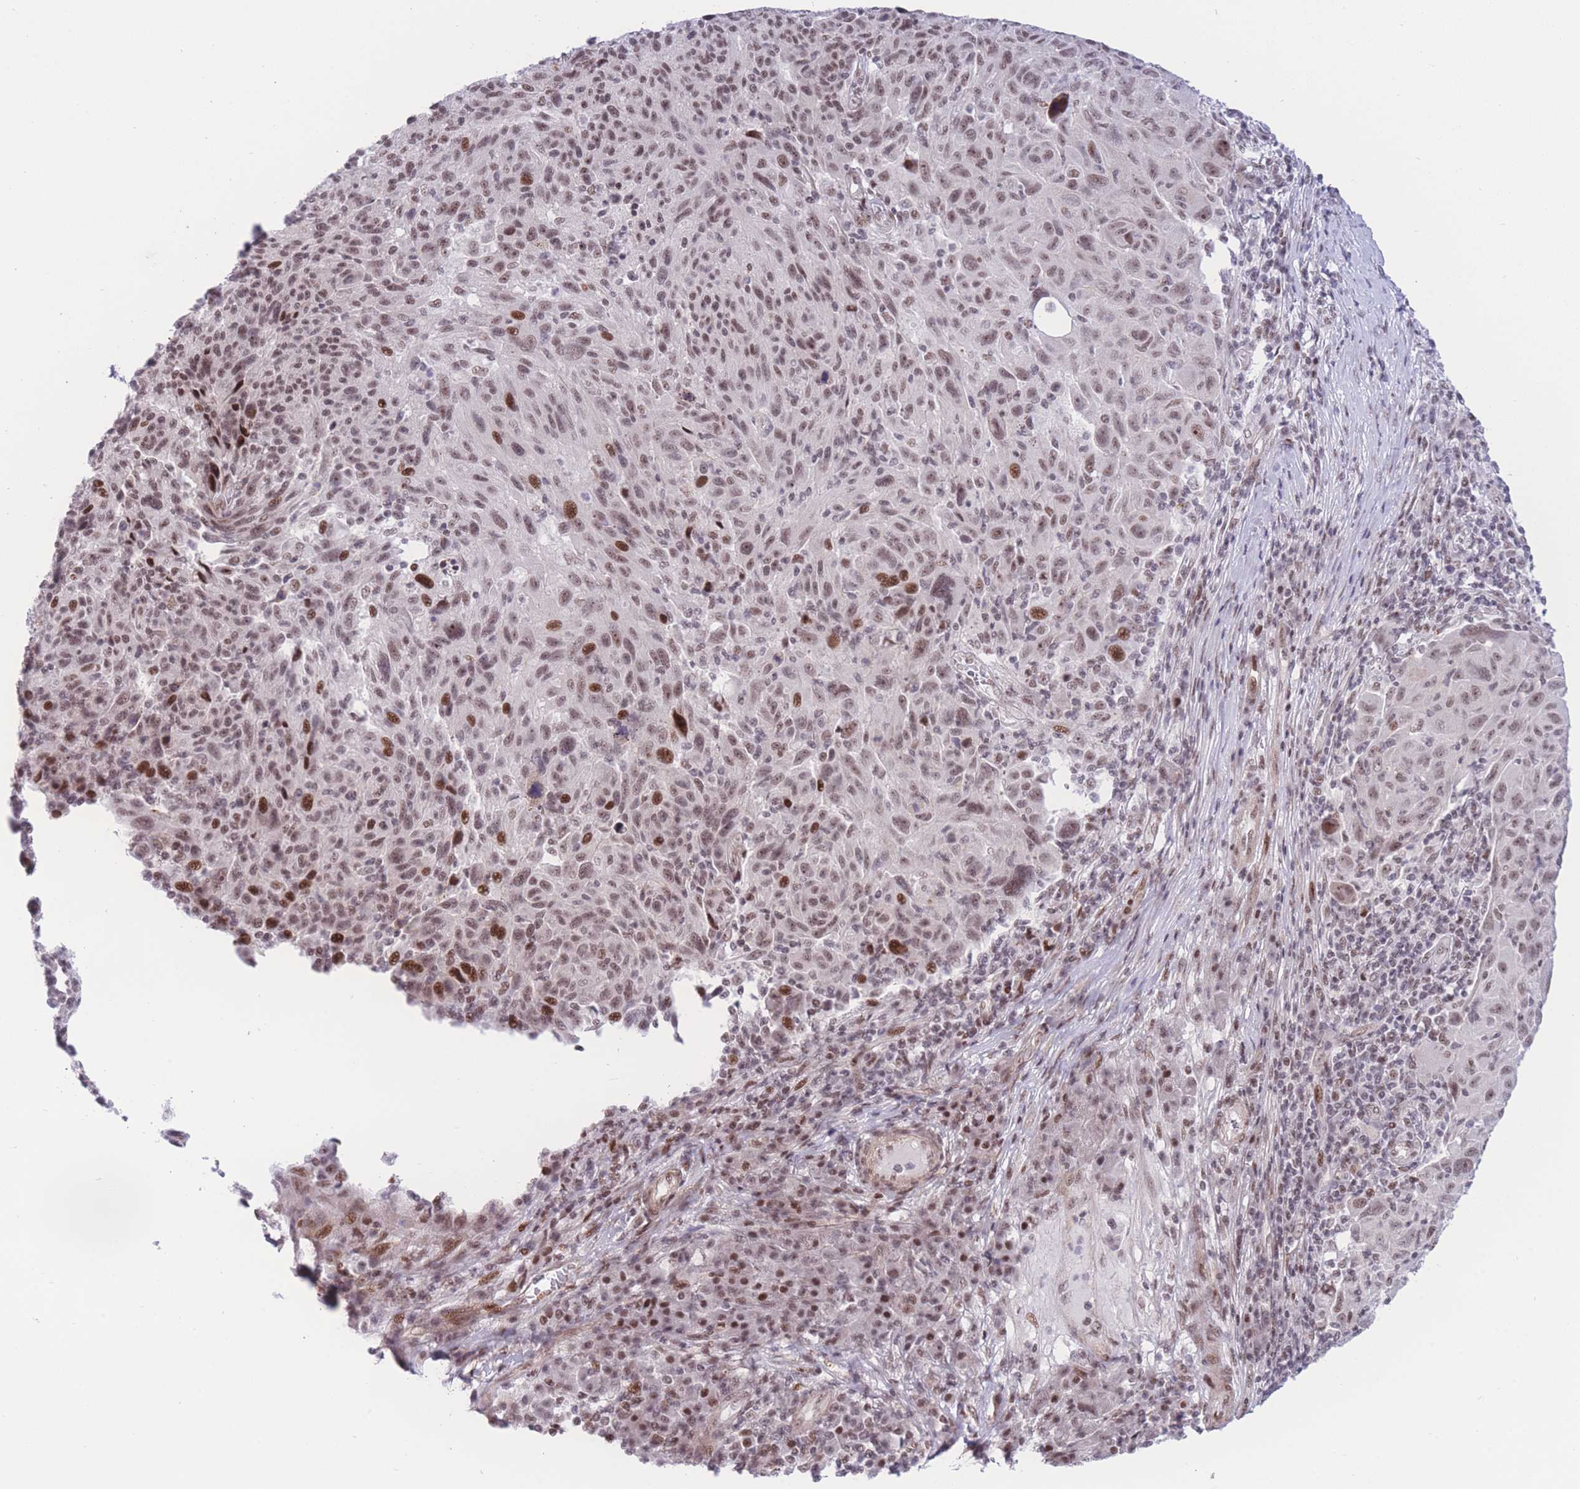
{"staining": {"intensity": "moderate", "quantity": ">75%", "location": "nuclear"}, "tissue": "melanoma", "cell_type": "Tumor cells", "image_type": "cancer", "snomed": [{"axis": "morphology", "description": "Malignant melanoma, NOS"}, {"axis": "topography", "description": "Skin"}], "caption": "Melanoma stained for a protein (brown) displays moderate nuclear positive positivity in about >75% of tumor cells.", "gene": "PCIF1", "patient": {"sex": "male", "age": 53}}